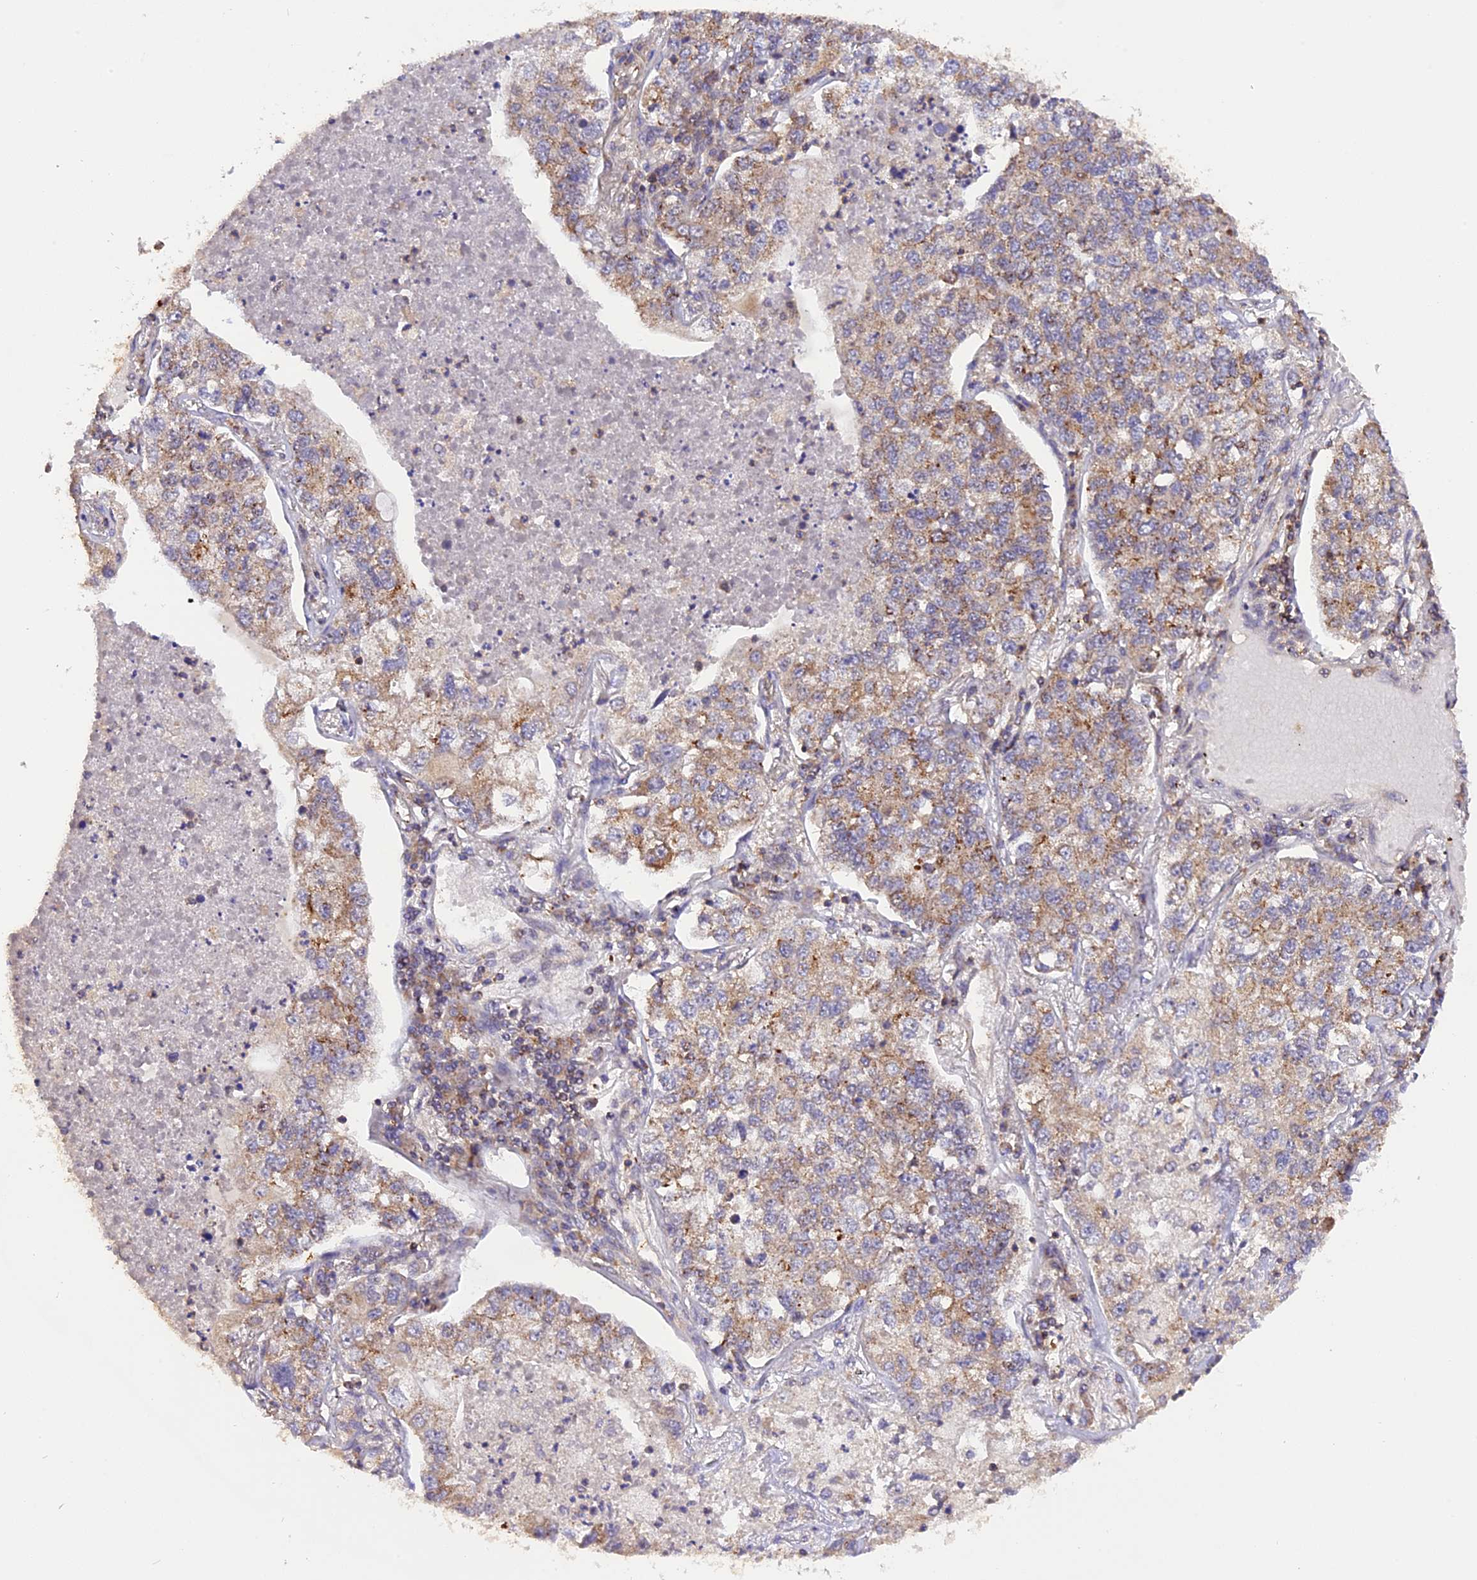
{"staining": {"intensity": "moderate", "quantity": "<25%", "location": "cytoplasmic/membranous"}, "tissue": "lung cancer", "cell_type": "Tumor cells", "image_type": "cancer", "snomed": [{"axis": "morphology", "description": "Adenocarcinoma, NOS"}, {"axis": "topography", "description": "Lung"}], "caption": "DAB (3,3'-diaminobenzidine) immunohistochemical staining of human lung adenocarcinoma exhibits moderate cytoplasmic/membranous protein expression in about <25% of tumor cells.", "gene": "PEX3", "patient": {"sex": "male", "age": 49}}